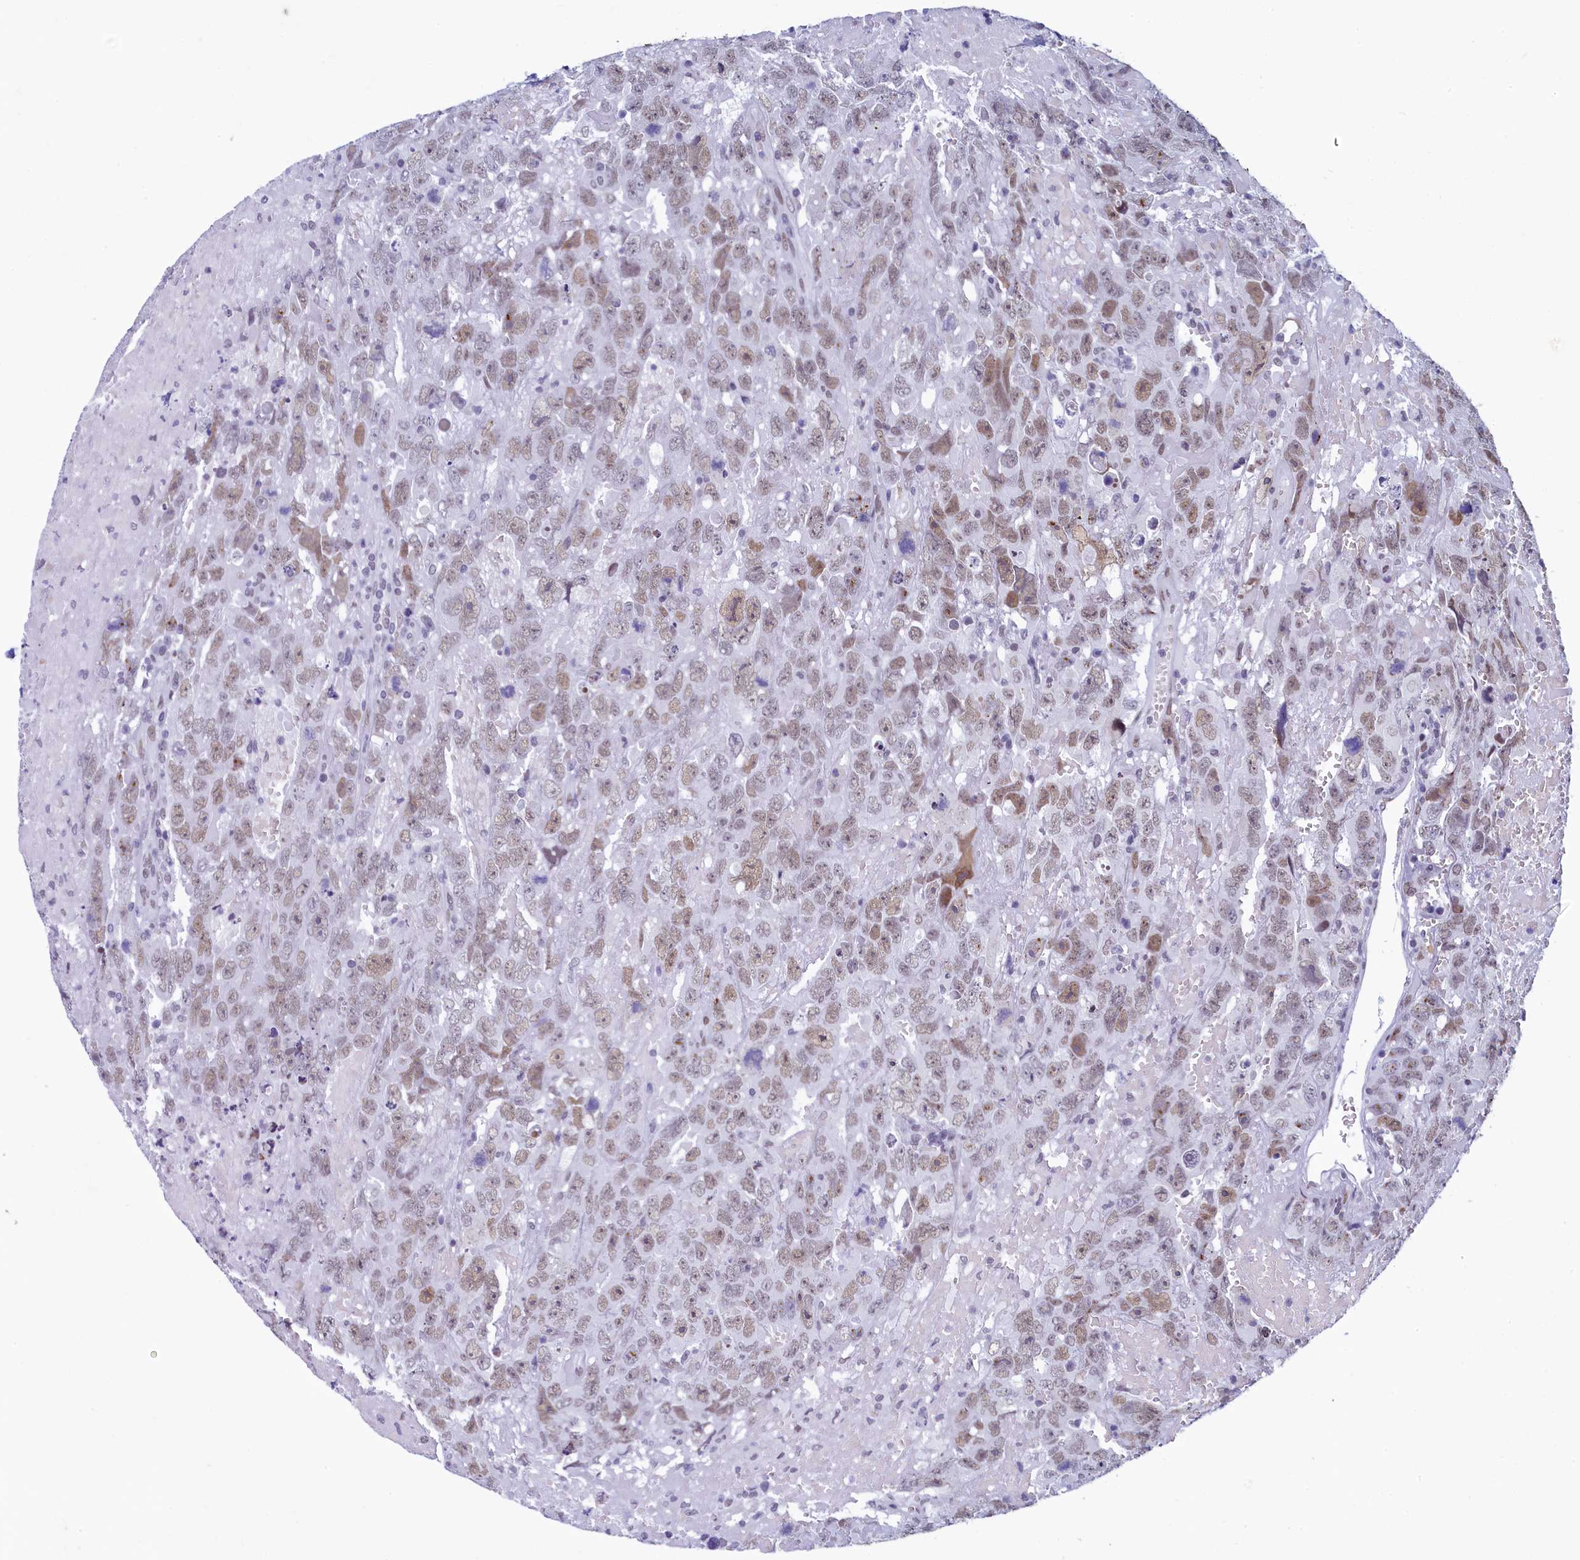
{"staining": {"intensity": "weak", "quantity": ">75%", "location": "nuclear"}, "tissue": "testis cancer", "cell_type": "Tumor cells", "image_type": "cancer", "snomed": [{"axis": "morphology", "description": "Carcinoma, Embryonal, NOS"}, {"axis": "topography", "description": "Testis"}], "caption": "The photomicrograph reveals immunohistochemical staining of testis cancer. There is weak nuclear positivity is identified in approximately >75% of tumor cells.", "gene": "SUGP2", "patient": {"sex": "male", "age": 45}}